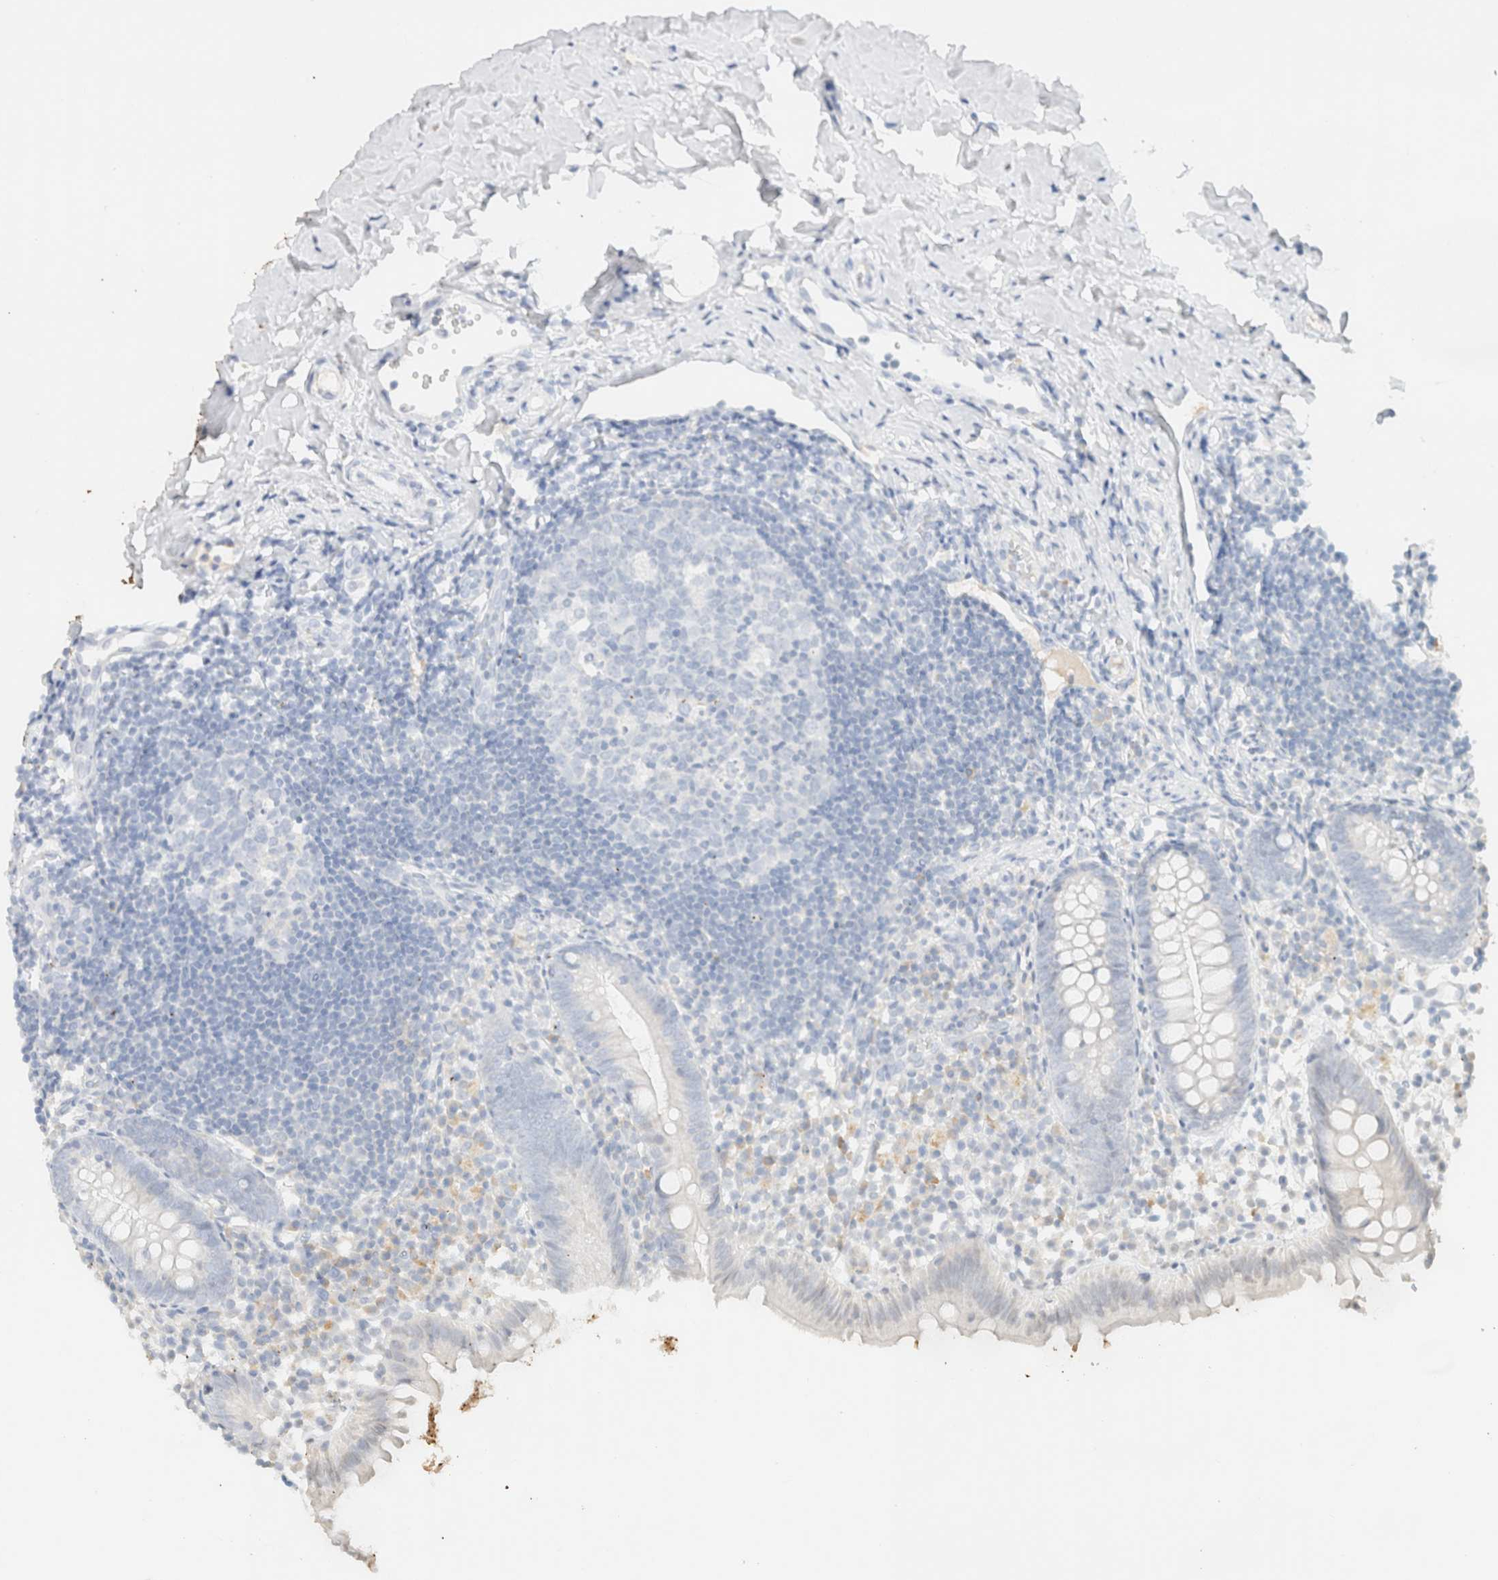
{"staining": {"intensity": "negative", "quantity": "none", "location": "none"}, "tissue": "appendix", "cell_type": "Glandular cells", "image_type": "normal", "snomed": [{"axis": "morphology", "description": "Normal tissue, NOS"}, {"axis": "topography", "description": "Appendix"}], "caption": "A high-resolution micrograph shows immunohistochemistry staining of unremarkable appendix, which exhibits no significant positivity in glandular cells.", "gene": "CPA1", "patient": {"sex": "female", "age": 20}}